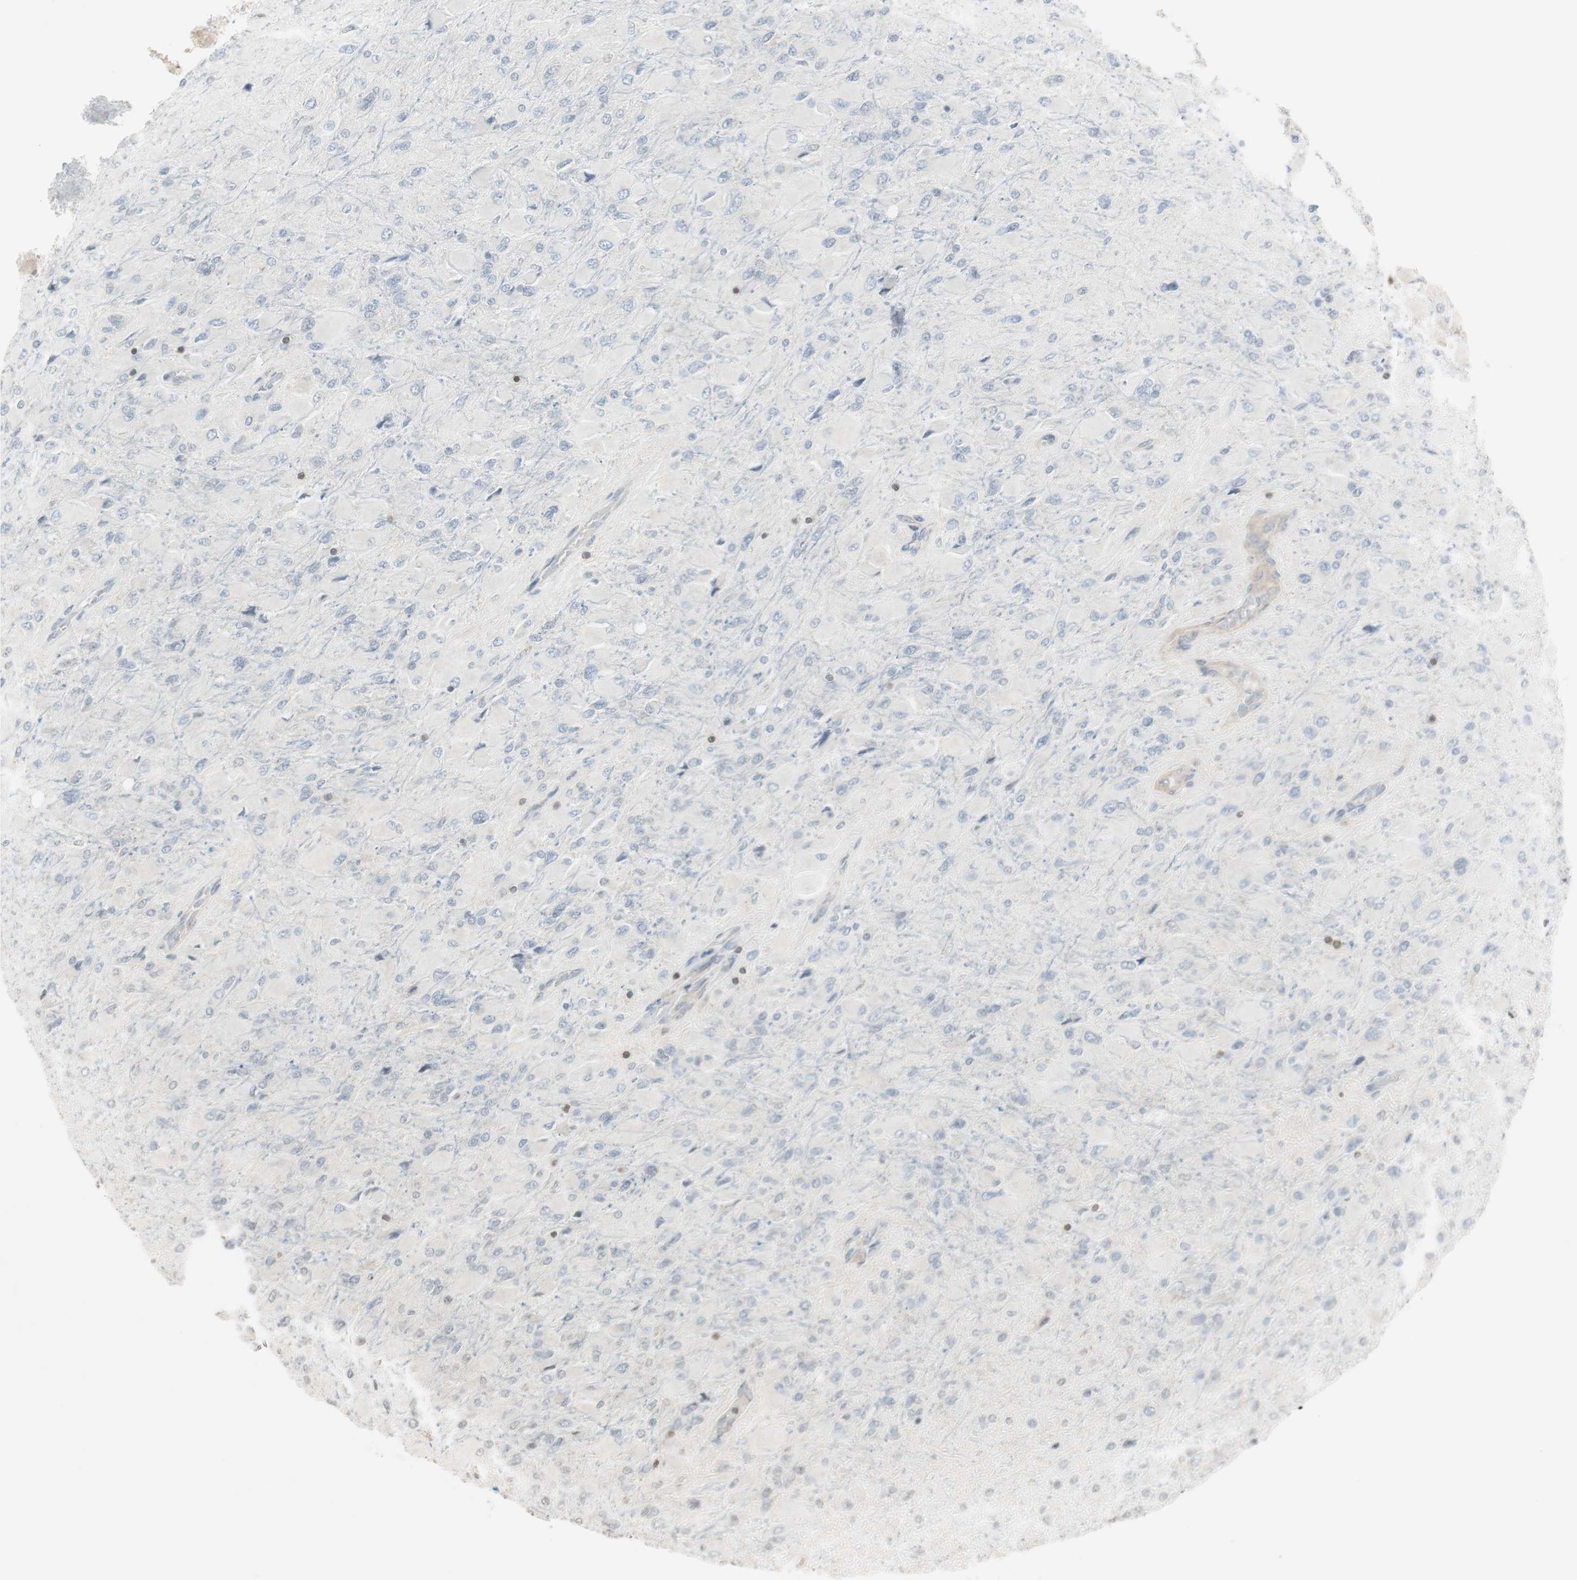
{"staining": {"intensity": "negative", "quantity": "none", "location": "none"}, "tissue": "glioma", "cell_type": "Tumor cells", "image_type": "cancer", "snomed": [{"axis": "morphology", "description": "Glioma, malignant, High grade"}, {"axis": "topography", "description": "Cerebral cortex"}], "caption": "This is an IHC photomicrograph of glioma. There is no staining in tumor cells.", "gene": "ARHGEF1", "patient": {"sex": "female", "age": 36}}